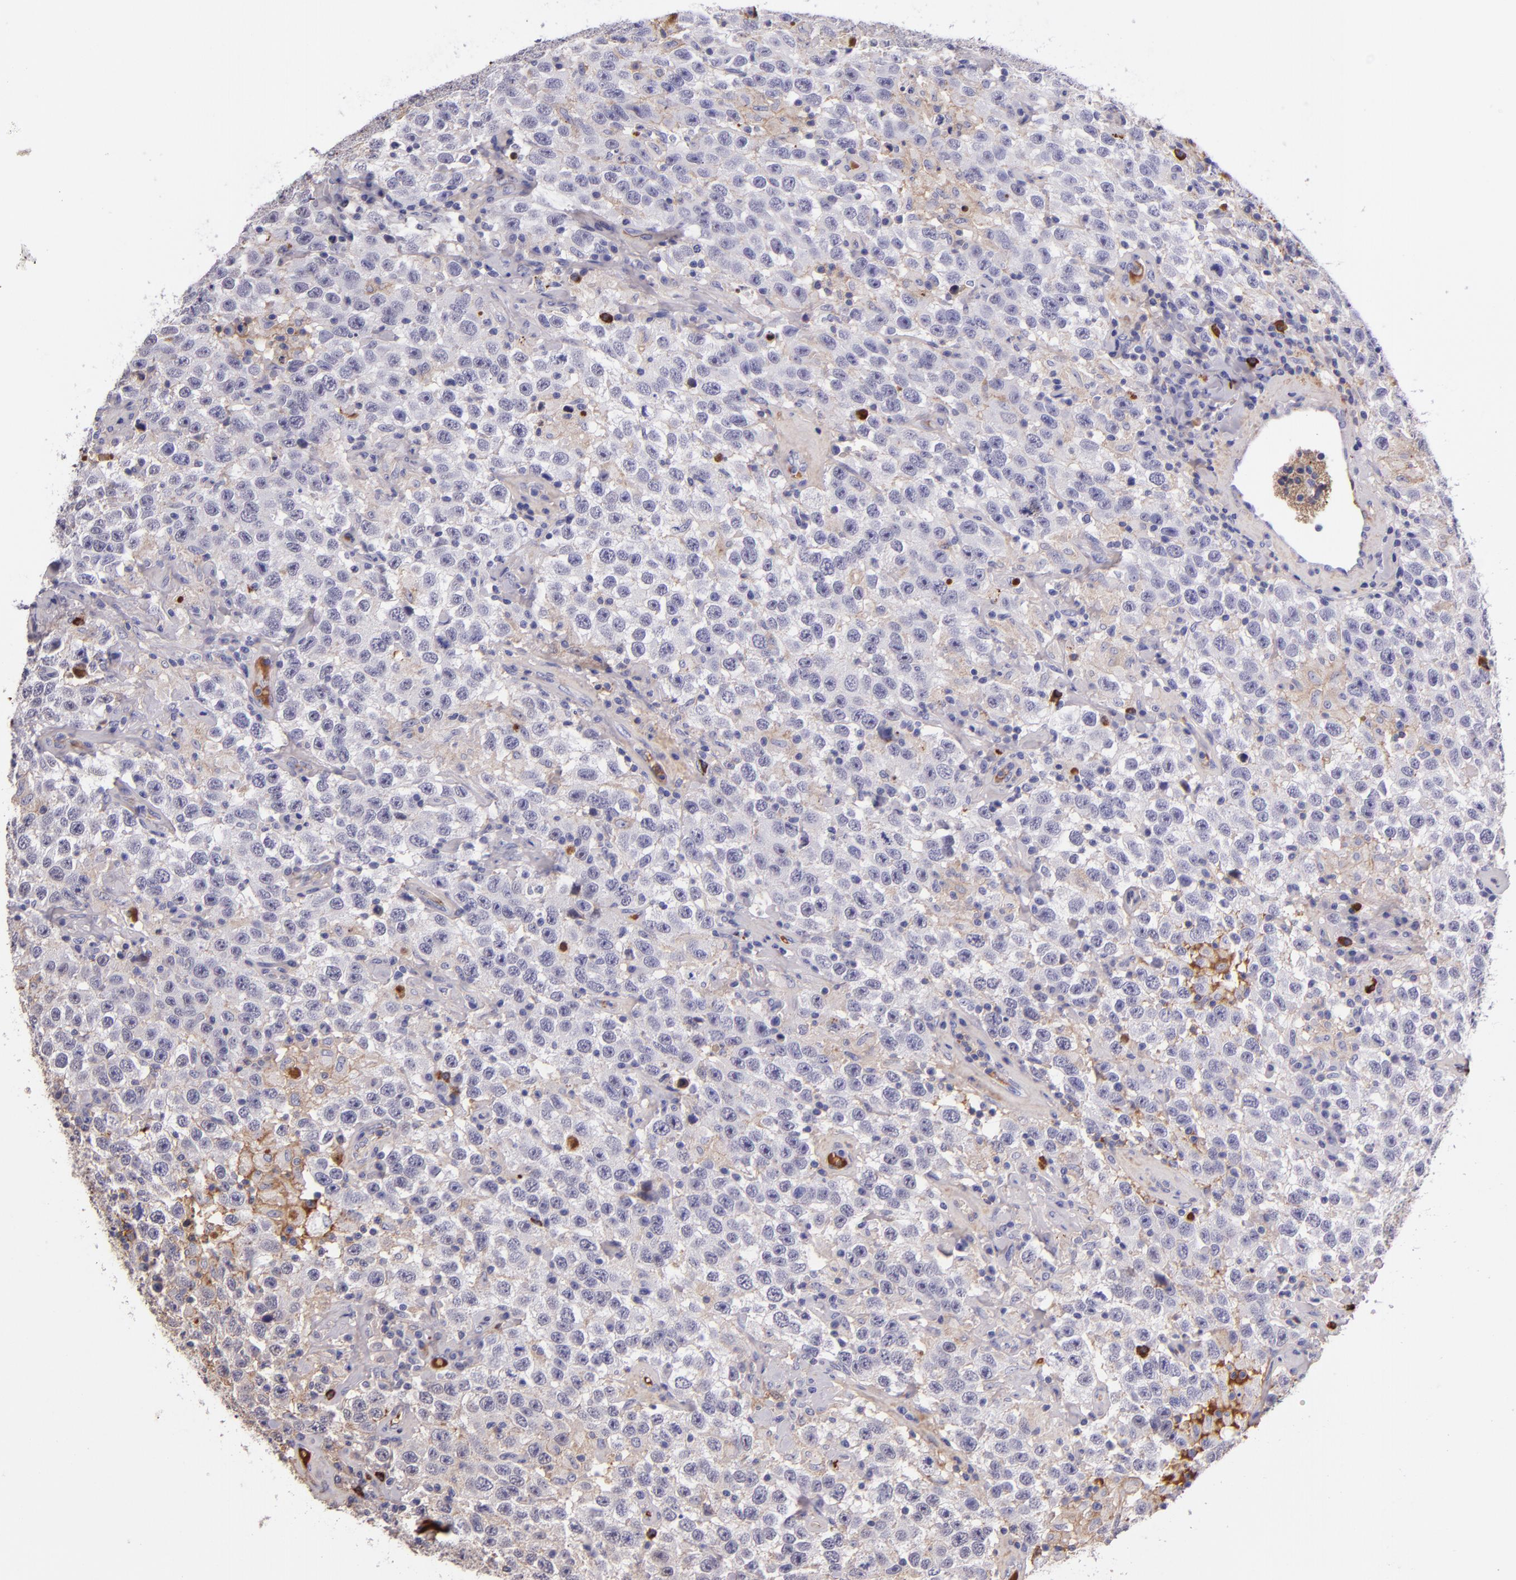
{"staining": {"intensity": "negative", "quantity": "none", "location": "none"}, "tissue": "testis cancer", "cell_type": "Tumor cells", "image_type": "cancer", "snomed": [{"axis": "morphology", "description": "Seminoma, NOS"}, {"axis": "topography", "description": "Testis"}], "caption": "Immunohistochemistry image of testis cancer (seminoma) stained for a protein (brown), which reveals no positivity in tumor cells. (Brightfield microscopy of DAB IHC at high magnification).", "gene": "KNG1", "patient": {"sex": "male", "age": 41}}